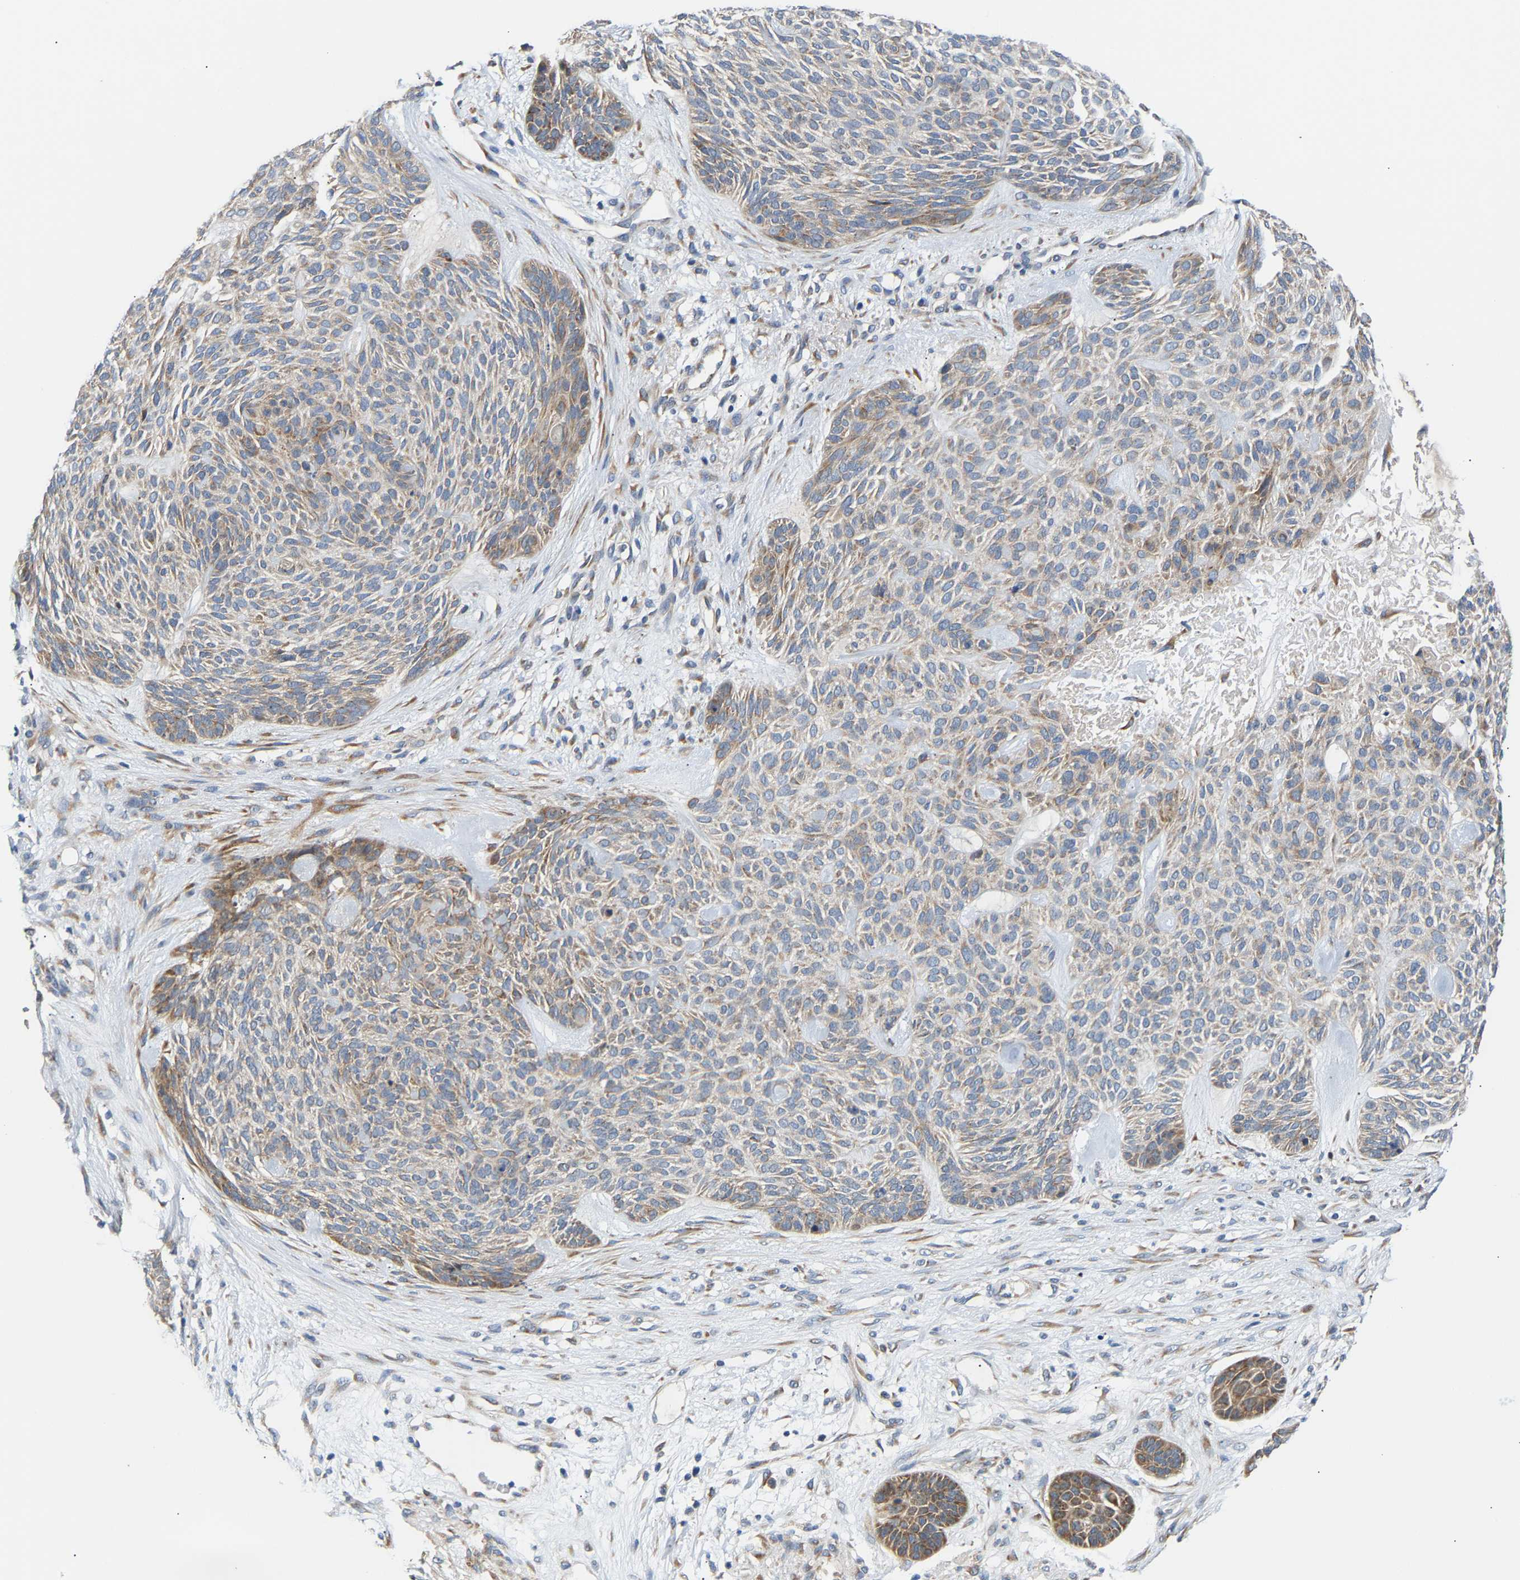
{"staining": {"intensity": "weak", "quantity": ">75%", "location": "cytoplasmic/membranous"}, "tissue": "skin cancer", "cell_type": "Tumor cells", "image_type": "cancer", "snomed": [{"axis": "morphology", "description": "Basal cell carcinoma"}, {"axis": "topography", "description": "Skin"}], "caption": "Weak cytoplasmic/membranous positivity for a protein is seen in about >75% of tumor cells of skin cancer (basal cell carcinoma) using IHC.", "gene": "TMEM168", "patient": {"sex": "male", "age": 55}}